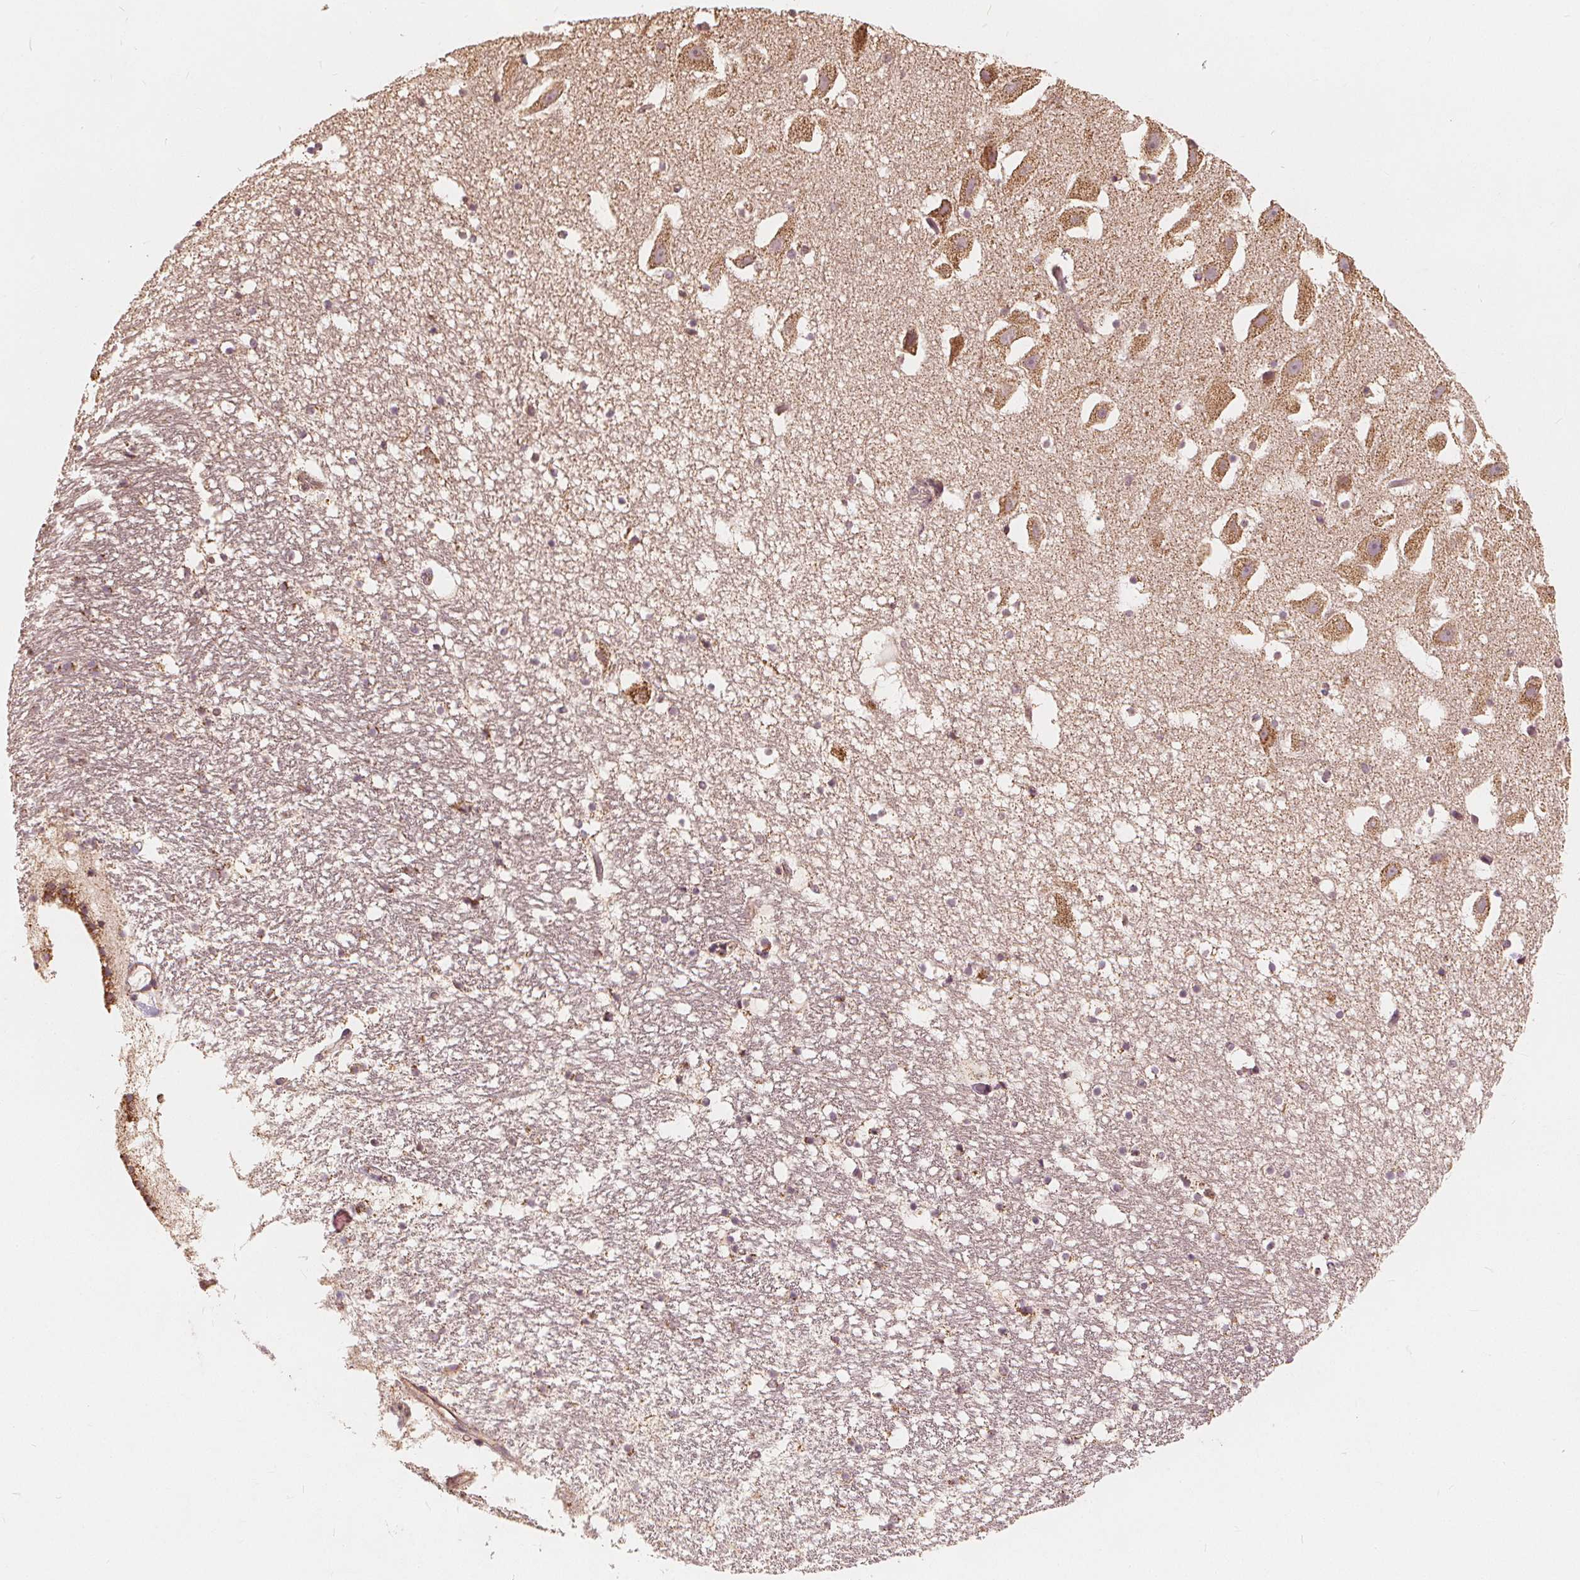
{"staining": {"intensity": "negative", "quantity": "none", "location": "none"}, "tissue": "hippocampus", "cell_type": "Glial cells", "image_type": "normal", "snomed": [{"axis": "morphology", "description": "Normal tissue, NOS"}, {"axis": "topography", "description": "Hippocampus"}], "caption": "Immunohistochemistry of normal human hippocampus reveals no positivity in glial cells.", "gene": "PEX26", "patient": {"sex": "male", "age": 26}}